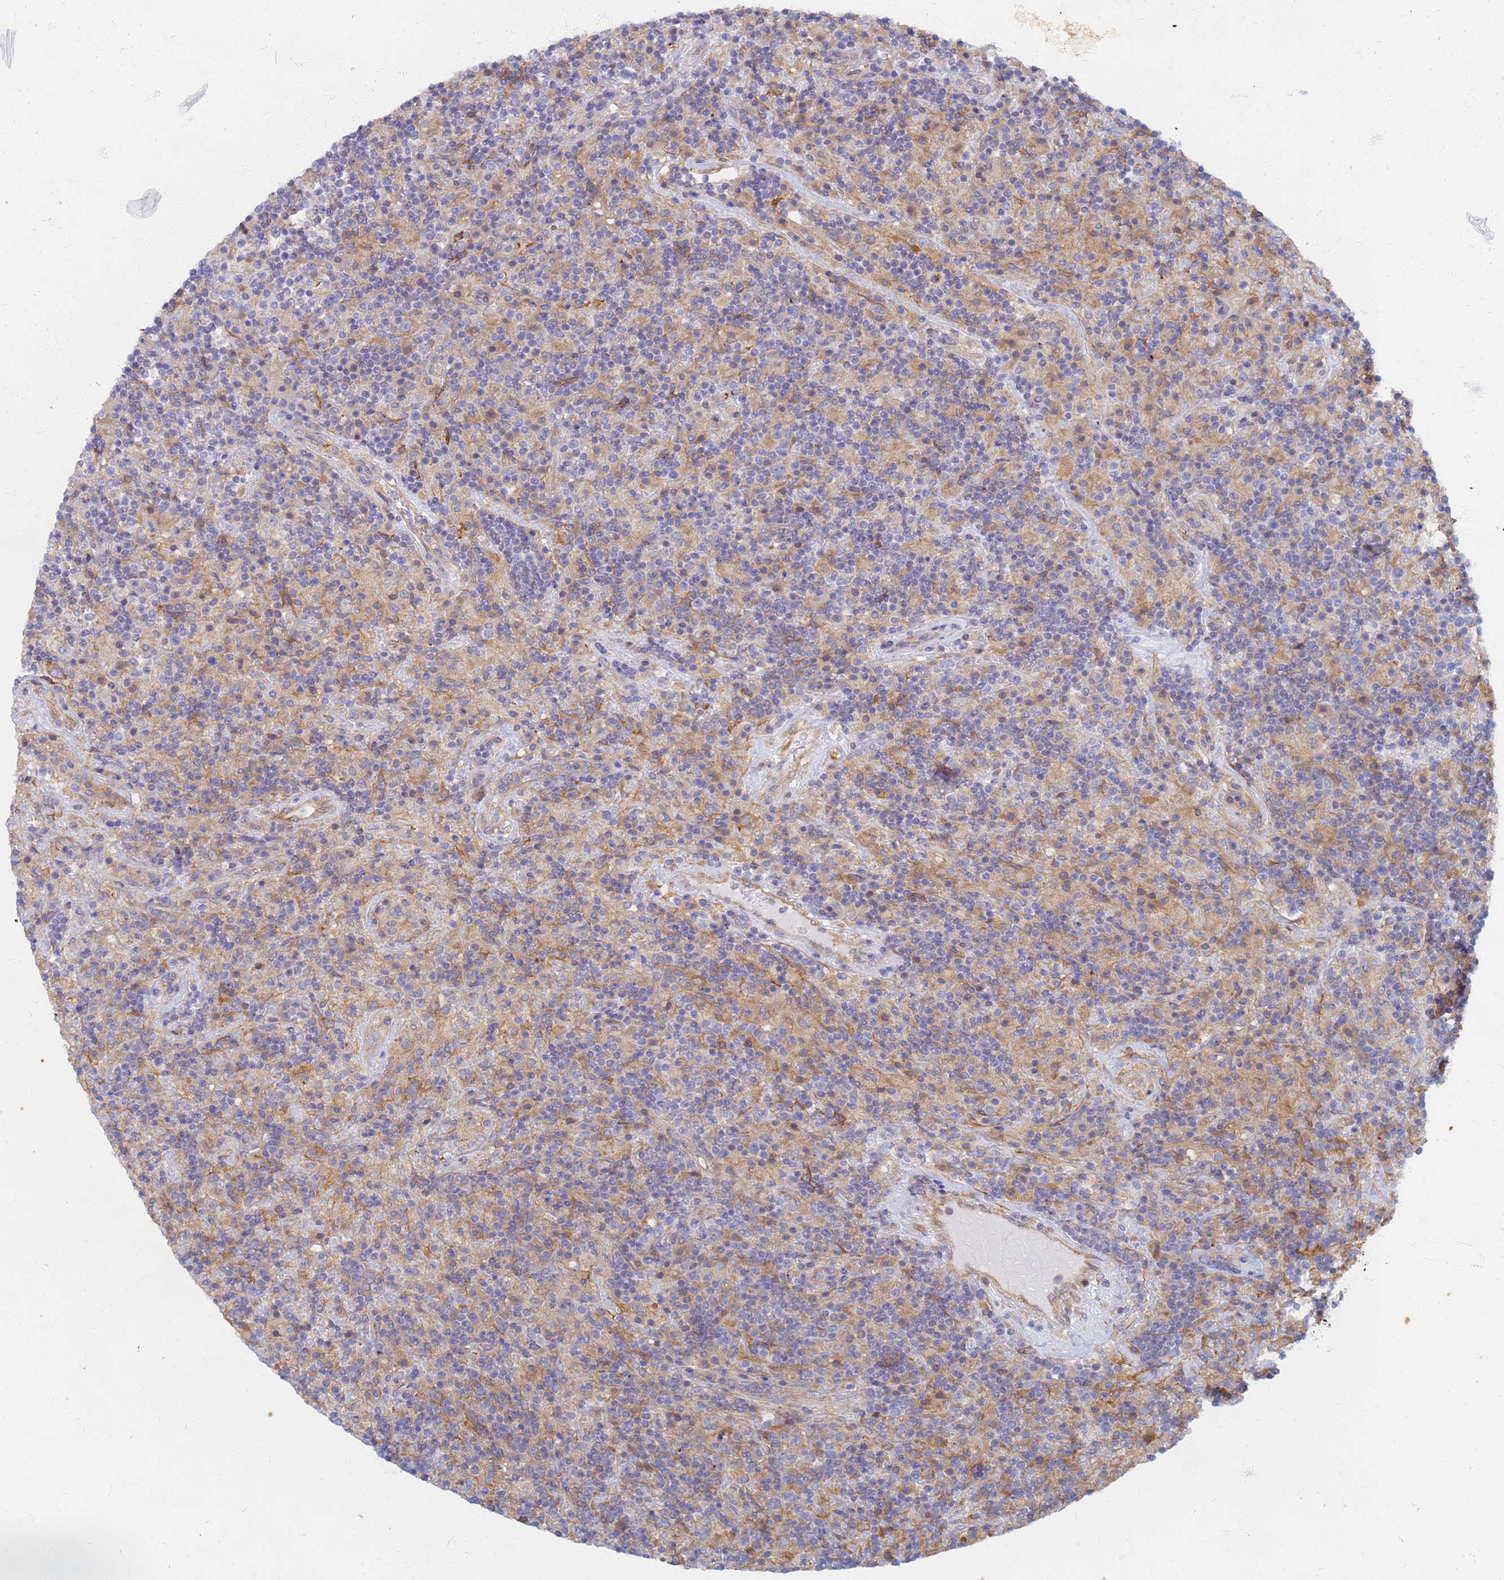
{"staining": {"intensity": "negative", "quantity": "none", "location": "none"}, "tissue": "lymphoma", "cell_type": "Tumor cells", "image_type": "cancer", "snomed": [{"axis": "morphology", "description": "Hodgkin's disease, NOS"}, {"axis": "topography", "description": "Lymph node"}], "caption": "Immunohistochemistry (IHC) of human Hodgkin's disease demonstrates no staining in tumor cells.", "gene": "EEA1", "patient": {"sex": "male", "age": 70}}